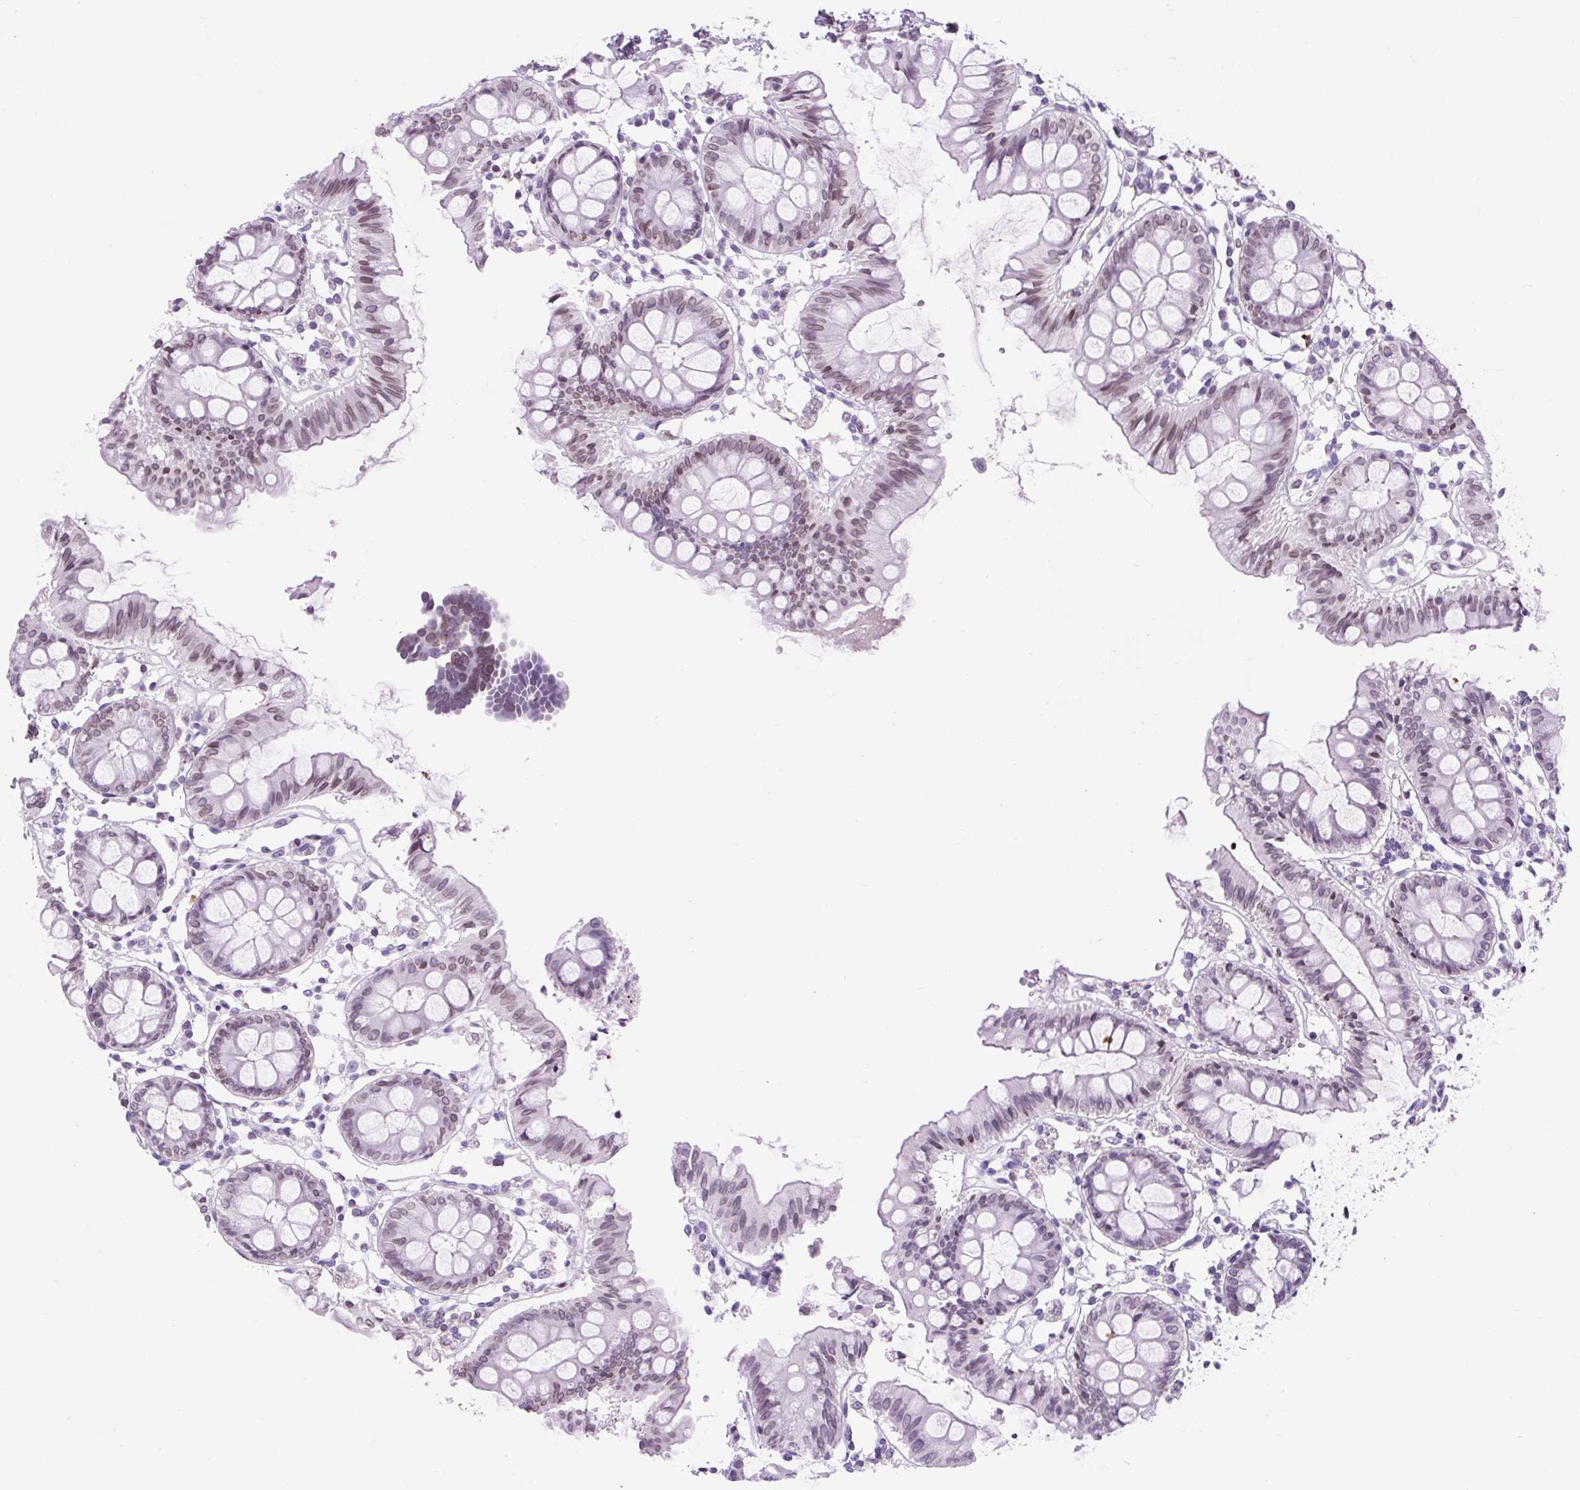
{"staining": {"intensity": "negative", "quantity": "none", "location": "none"}, "tissue": "colon", "cell_type": "Endothelial cells", "image_type": "normal", "snomed": [{"axis": "morphology", "description": "Normal tissue, NOS"}, {"axis": "topography", "description": "Colon"}], "caption": "Immunohistochemical staining of benign human colon displays no significant staining in endothelial cells.", "gene": "VPREB1", "patient": {"sex": "female", "age": 84}}